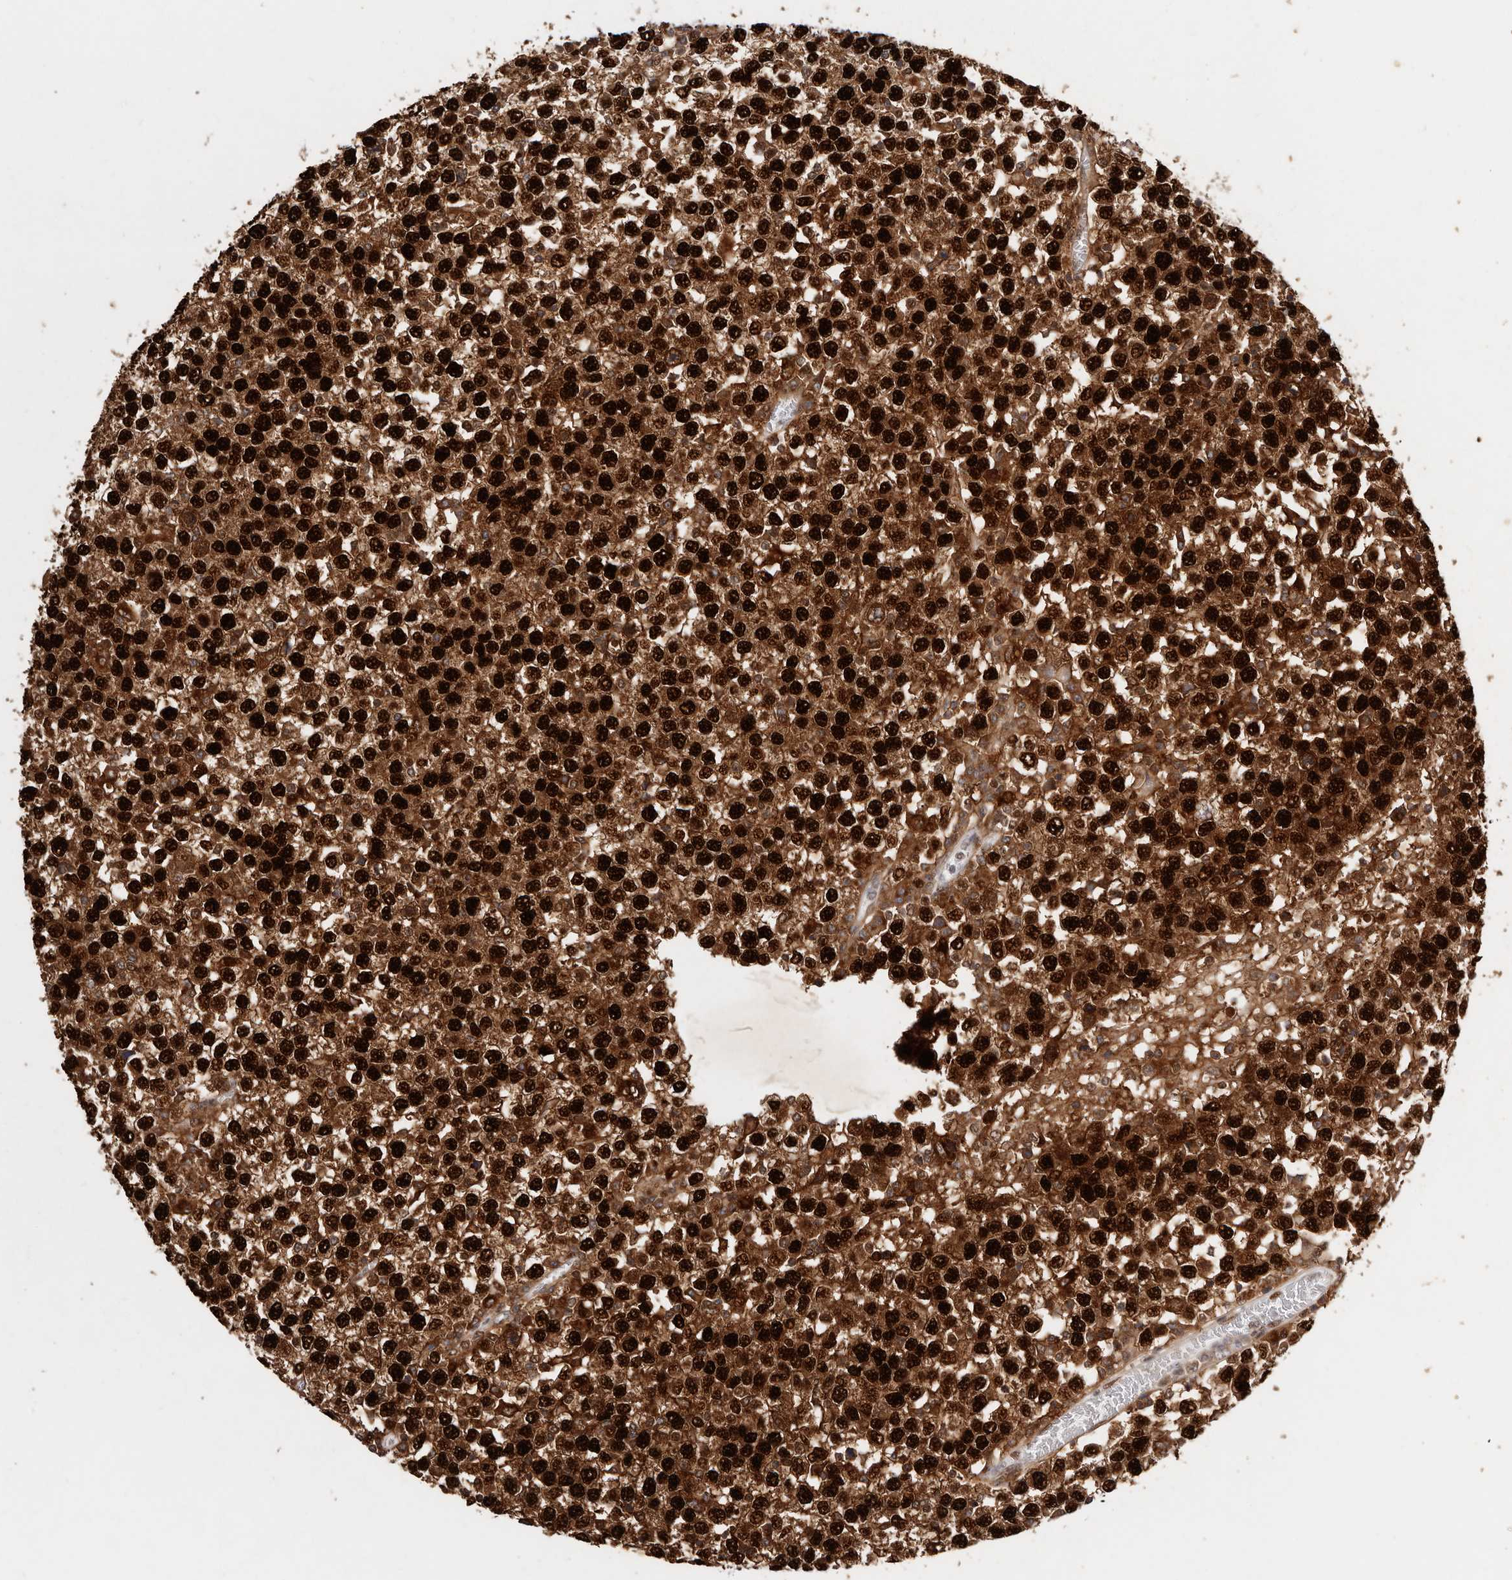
{"staining": {"intensity": "strong", "quantity": ">75%", "location": "cytoplasmic/membranous,nuclear"}, "tissue": "testis cancer", "cell_type": "Tumor cells", "image_type": "cancer", "snomed": [{"axis": "morphology", "description": "Seminoma, NOS"}, {"axis": "topography", "description": "Testis"}], "caption": "Immunohistochemistry (IHC) of human seminoma (testis) demonstrates high levels of strong cytoplasmic/membranous and nuclear expression in approximately >75% of tumor cells. Nuclei are stained in blue.", "gene": "KLF7", "patient": {"sex": "male", "age": 65}}